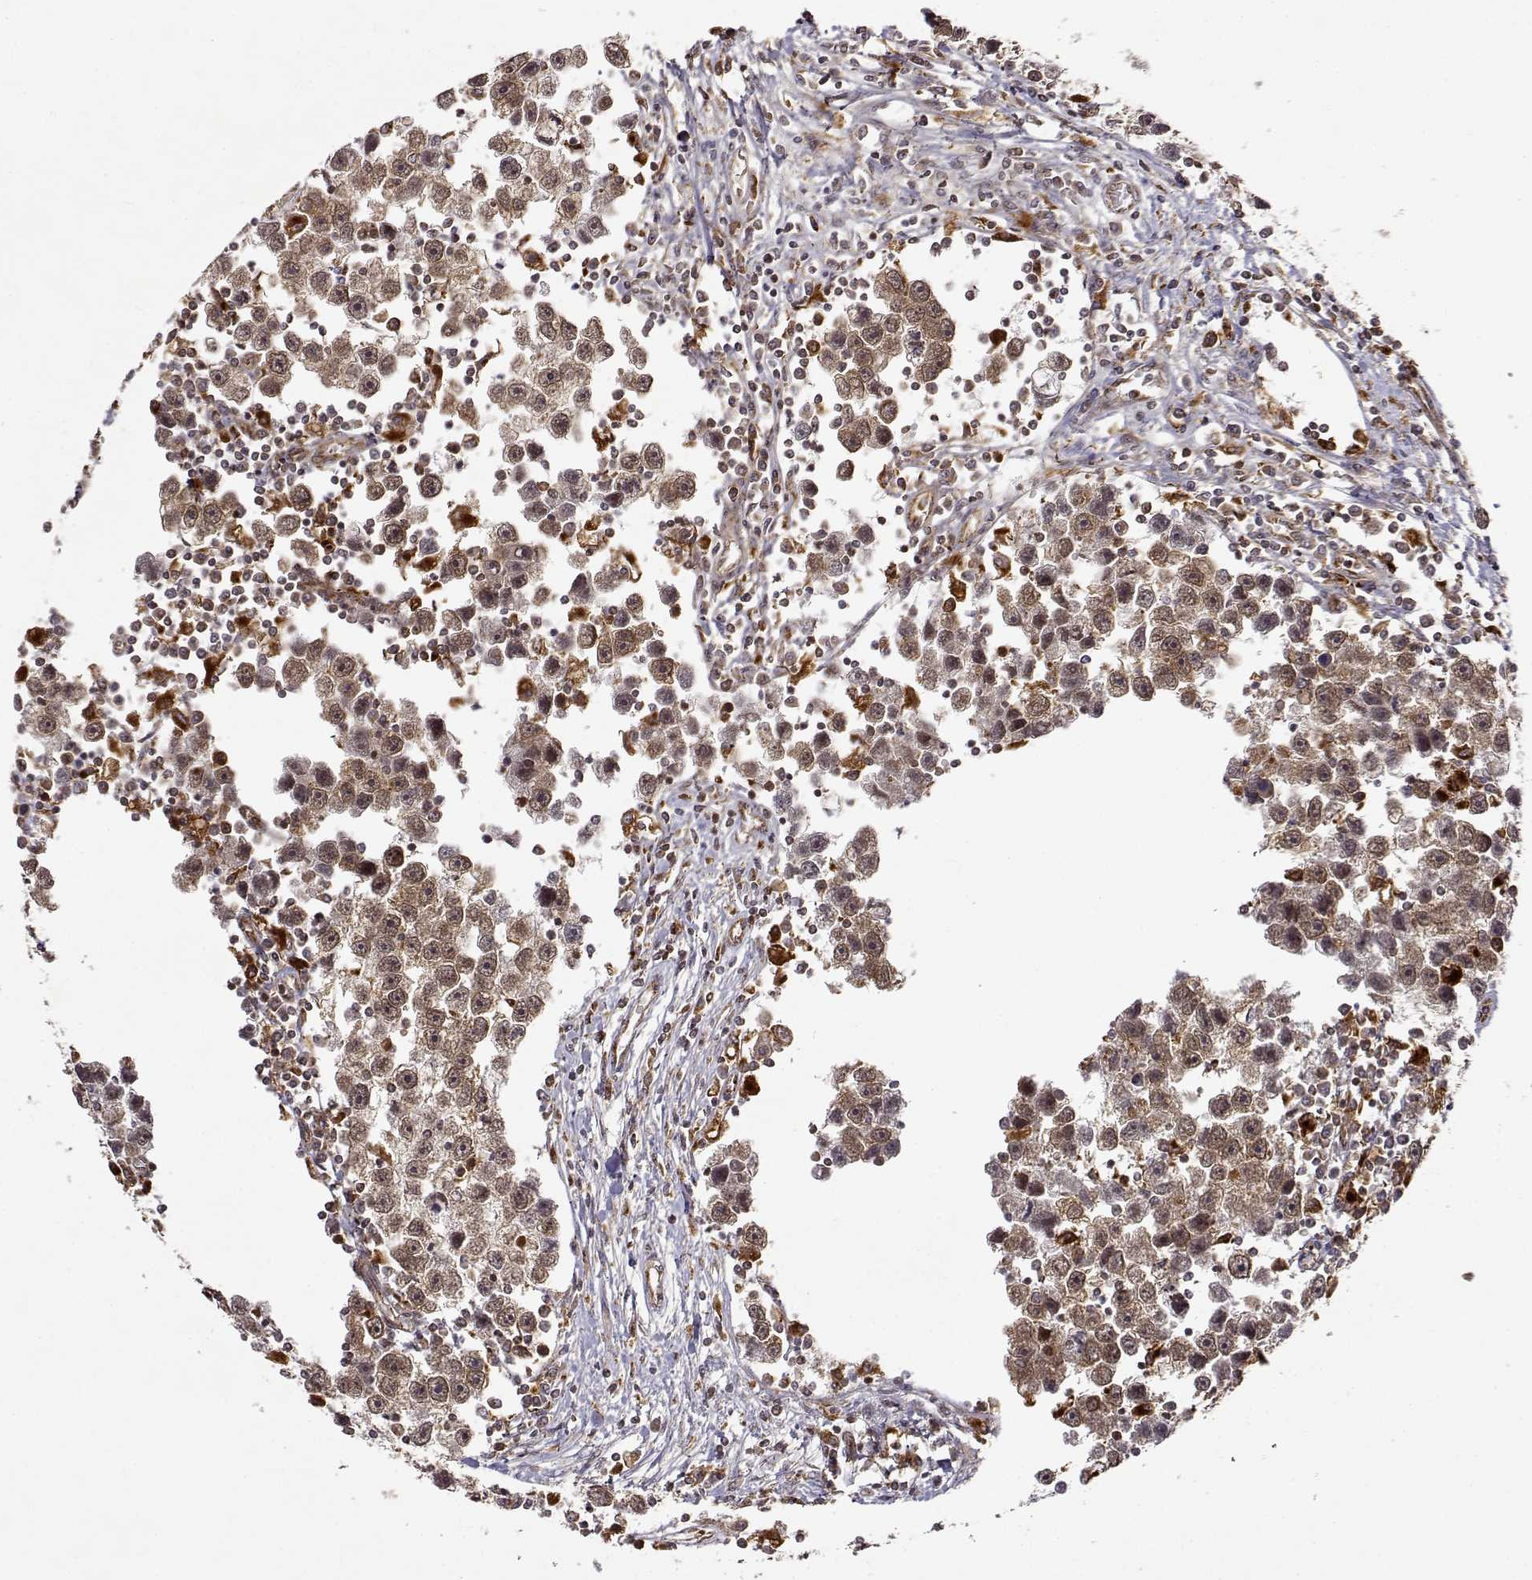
{"staining": {"intensity": "moderate", "quantity": "25%-75%", "location": "cytoplasmic/membranous"}, "tissue": "testis cancer", "cell_type": "Tumor cells", "image_type": "cancer", "snomed": [{"axis": "morphology", "description": "Seminoma, NOS"}, {"axis": "topography", "description": "Testis"}], "caption": "IHC histopathology image of neoplastic tissue: human testis seminoma stained using IHC exhibits medium levels of moderate protein expression localized specifically in the cytoplasmic/membranous of tumor cells, appearing as a cytoplasmic/membranous brown color.", "gene": "RNF13", "patient": {"sex": "male", "age": 30}}